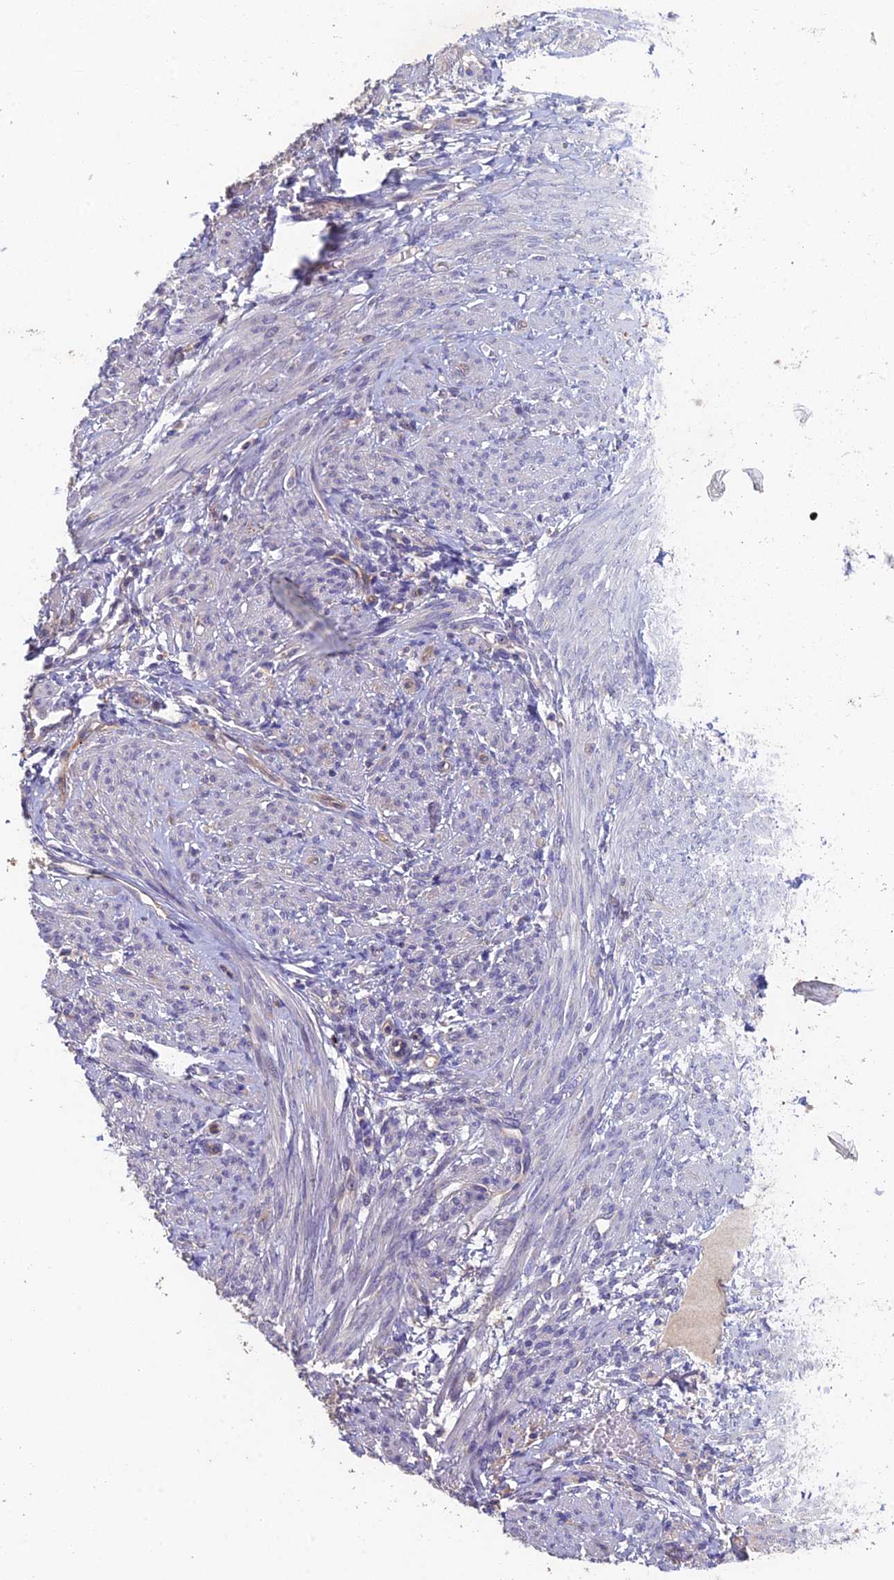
{"staining": {"intensity": "negative", "quantity": "none", "location": "none"}, "tissue": "smooth muscle", "cell_type": "Smooth muscle cells", "image_type": "normal", "snomed": [{"axis": "morphology", "description": "Normal tissue, NOS"}, {"axis": "topography", "description": "Smooth muscle"}], "caption": "IHC photomicrograph of benign smooth muscle: smooth muscle stained with DAB (3,3'-diaminobenzidine) reveals no significant protein staining in smooth muscle cells.", "gene": "ADAMTS13", "patient": {"sex": "female", "age": 39}}